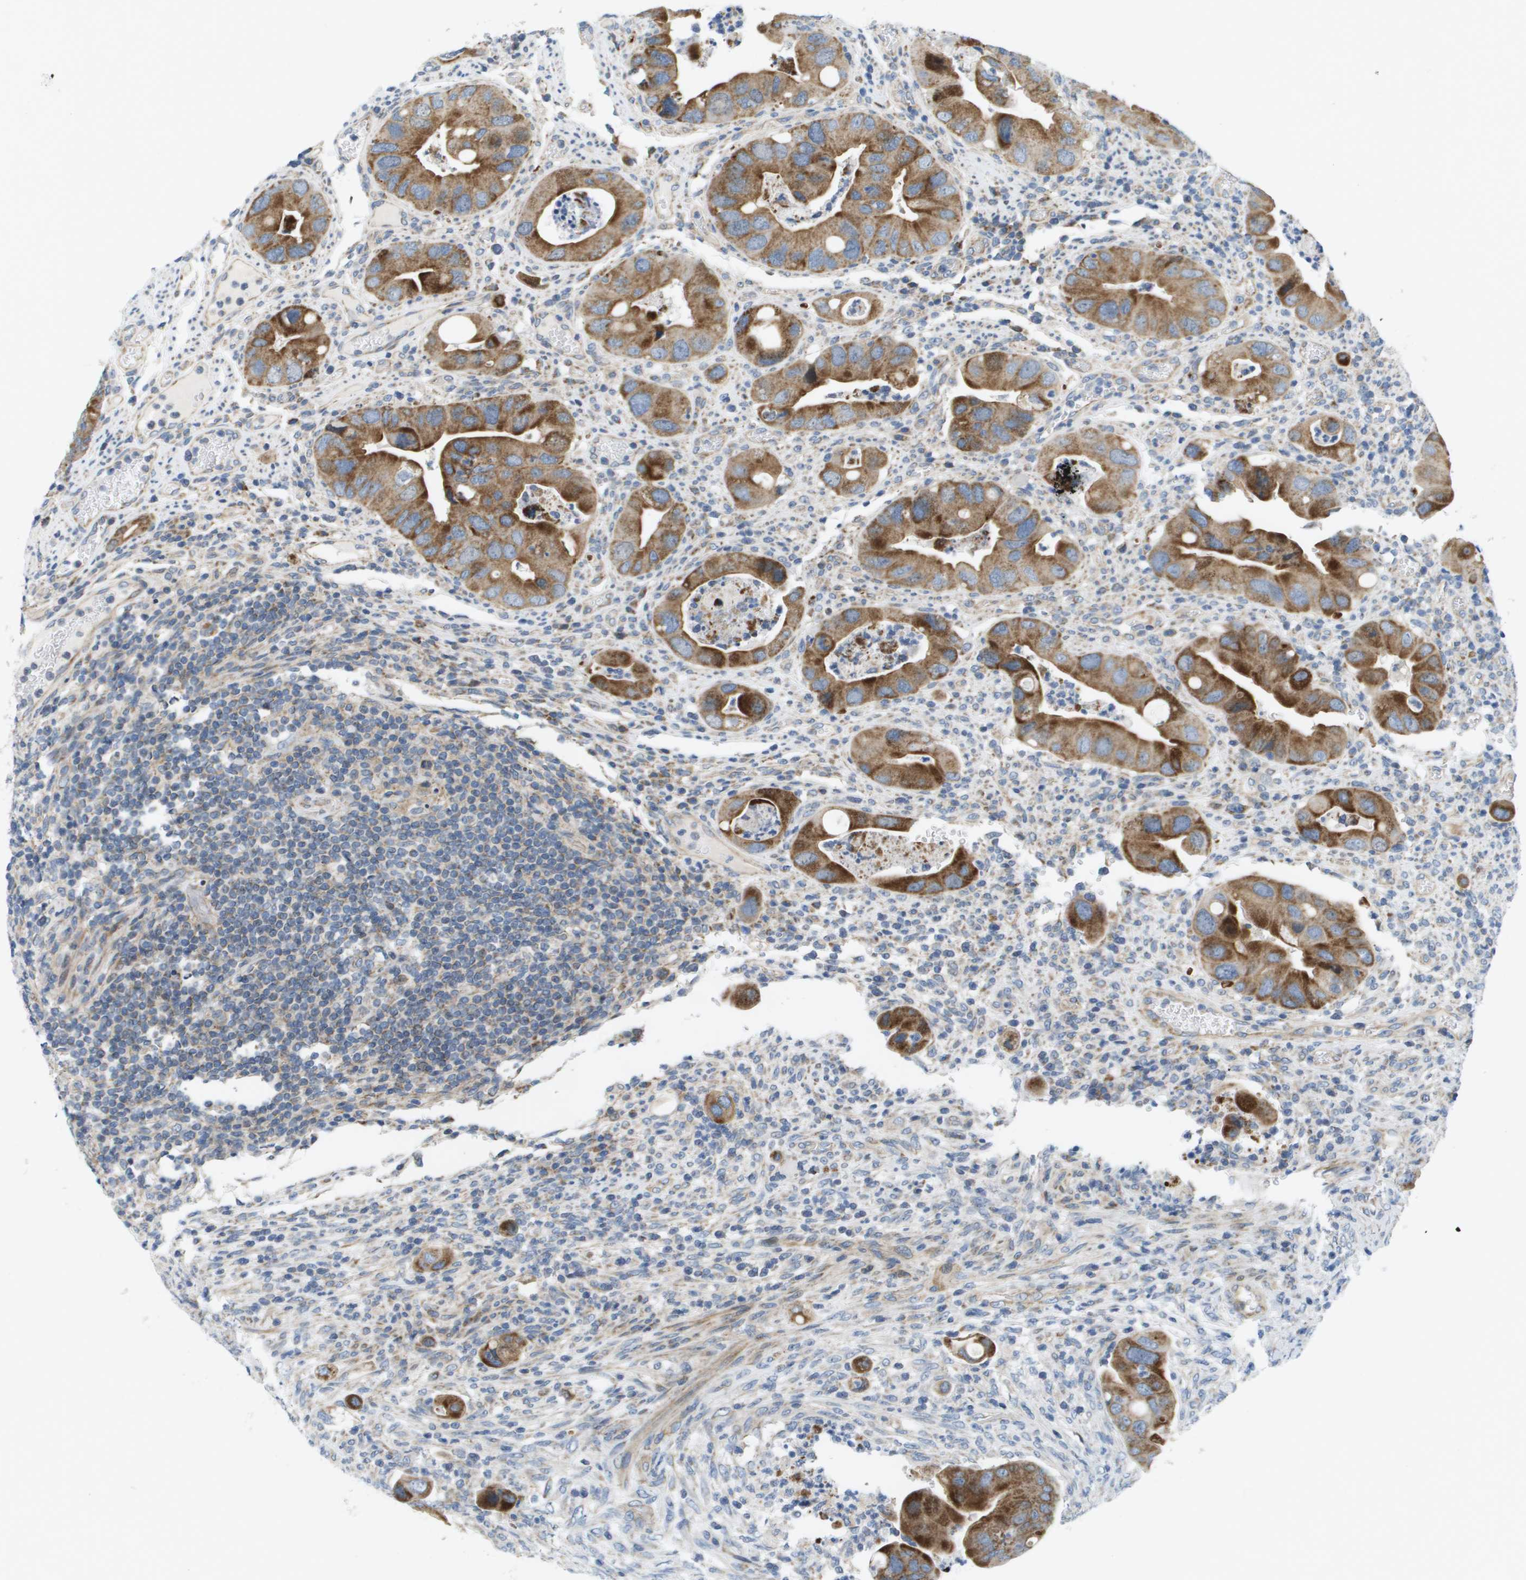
{"staining": {"intensity": "strong", "quantity": ">75%", "location": "cytoplasmic/membranous"}, "tissue": "colorectal cancer", "cell_type": "Tumor cells", "image_type": "cancer", "snomed": [{"axis": "morphology", "description": "Adenocarcinoma, NOS"}, {"axis": "topography", "description": "Rectum"}], "caption": "Colorectal cancer tissue shows strong cytoplasmic/membranous staining in about >75% of tumor cells", "gene": "KRT23", "patient": {"sex": "female", "age": 57}}